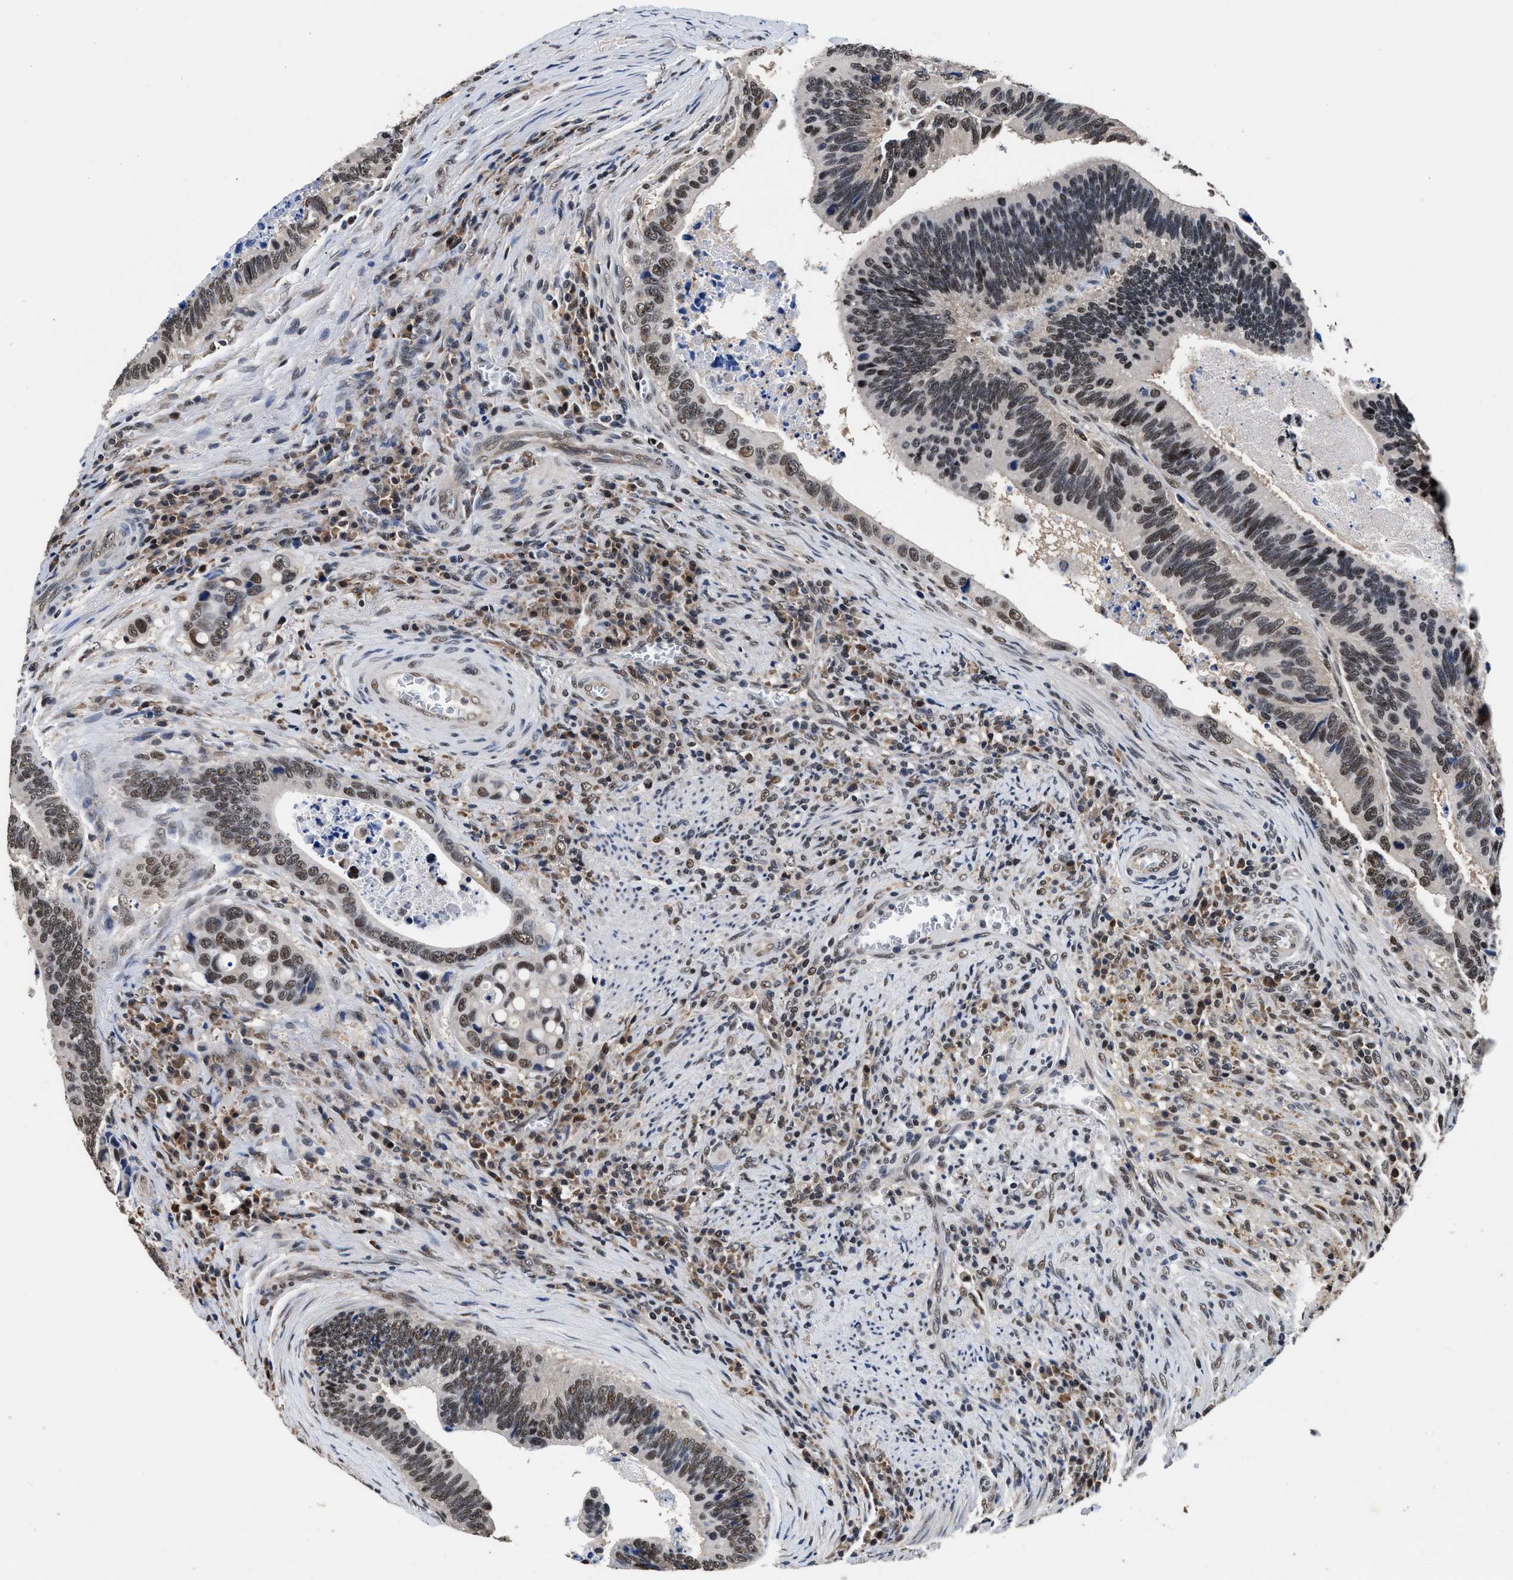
{"staining": {"intensity": "moderate", "quantity": ">75%", "location": "nuclear"}, "tissue": "colorectal cancer", "cell_type": "Tumor cells", "image_type": "cancer", "snomed": [{"axis": "morphology", "description": "Inflammation, NOS"}, {"axis": "morphology", "description": "Adenocarcinoma, NOS"}, {"axis": "topography", "description": "Colon"}], "caption": "Tumor cells show medium levels of moderate nuclear staining in about >75% of cells in human colorectal cancer.", "gene": "USP16", "patient": {"sex": "male", "age": 72}}